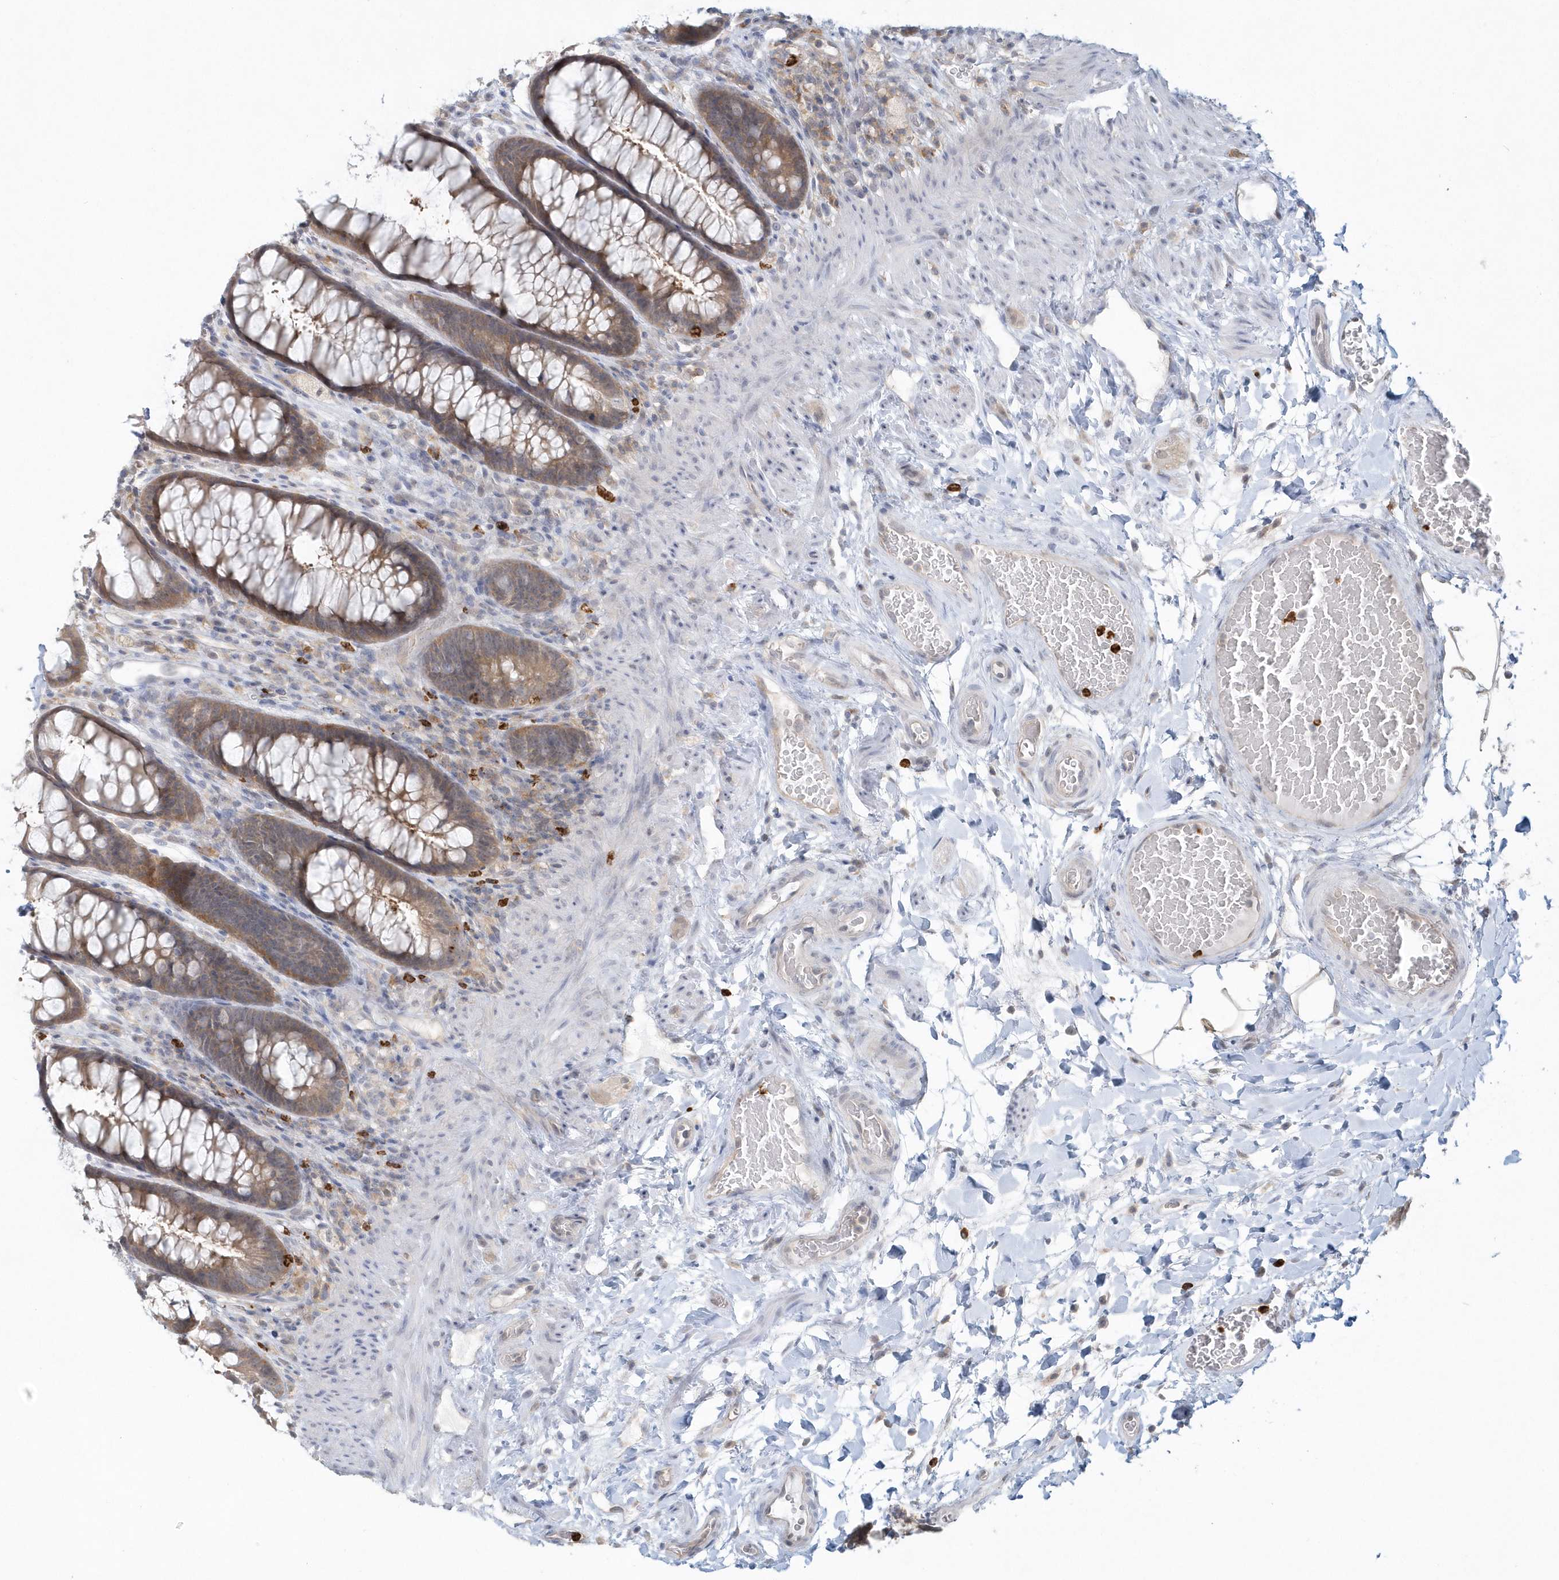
{"staining": {"intensity": "moderate", "quantity": ">75%", "location": "cytoplasmic/membranous"}, "tissue": "rectum", "cell_type": "Glandular cells", "image_type": "normal", "snomed": [{"axis": "morphology", "description": "Normal tissue, NOS"}, {"axis": "topography", "description": "Rectum"}], "caption": "Immunohistochemistry (IHC) image of unremarkable rectum: human rectum stained using immunohistochemistry shows medium levels of moderate protein expression localized specifically in the cytoplasmic/membranous of glandular cells, appearing as a cytoplasmic/membranous brown color.", "gene": "RNF7", "patient": {"sex": "female", "age": 46}}